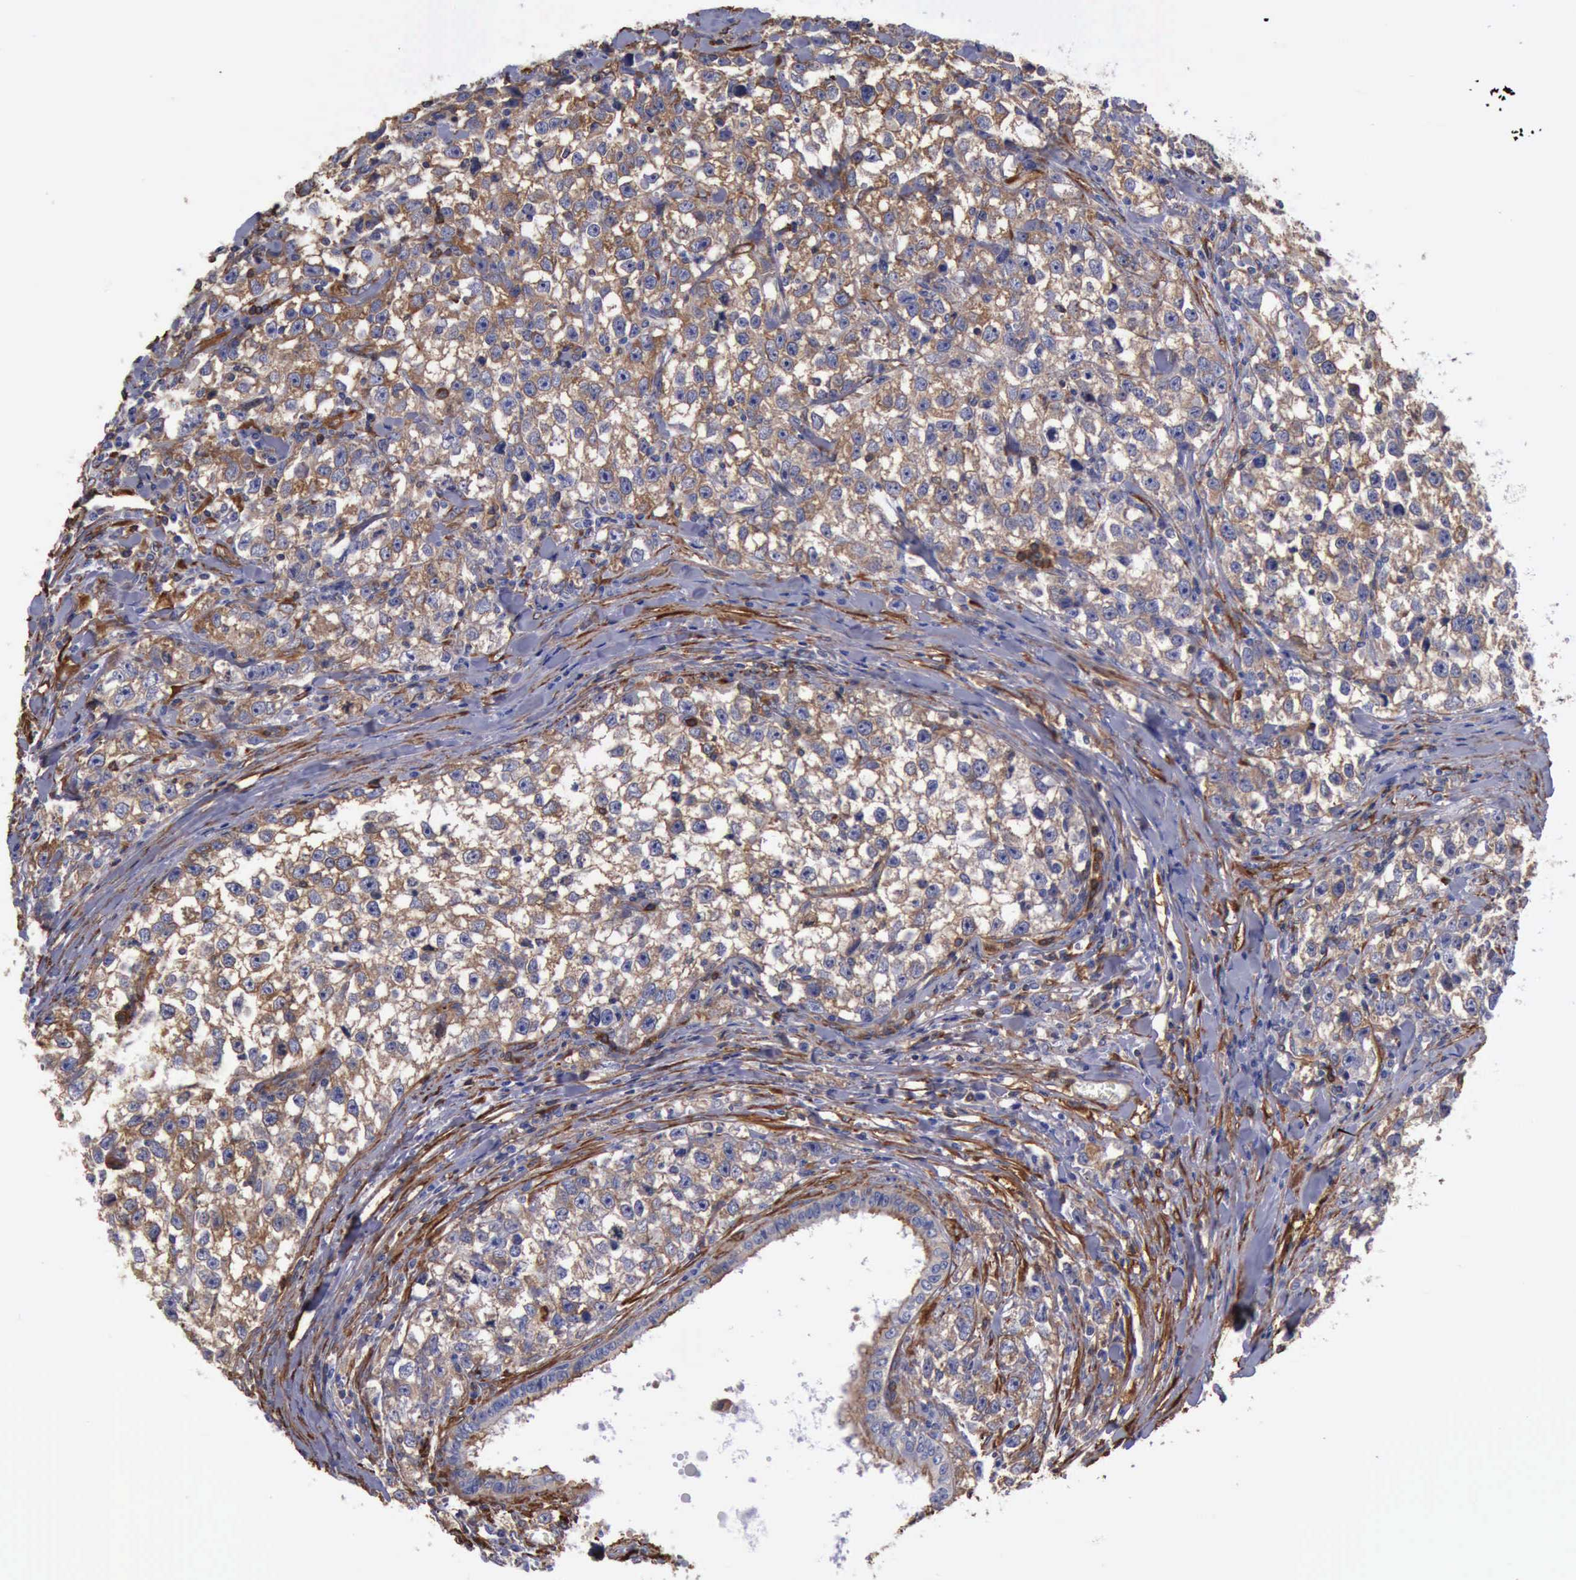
{"staining": {"intensity": "moderate", "quantity": ">75%", "location": "cytoplasmic/membranous"}, "tissue": "testis cancer", "cell_type": "Tumor cells", "image_type": "cancer", "snomed": [{"axis": "morphology", "description": "Seminoma, NOS"}, {"axis": "morphology", "description": "Carcinoma, Embryonal, NOS"}, {"axis": "topography", "description": "Testis"}], "caption": "Protein expression analysis of seminoma (testis) displays moderate cytoplasmic/membranous staining in about >75% of tumor cells.", "gene": "FLNA", "patient": {"sex": "male", "age": 30}}